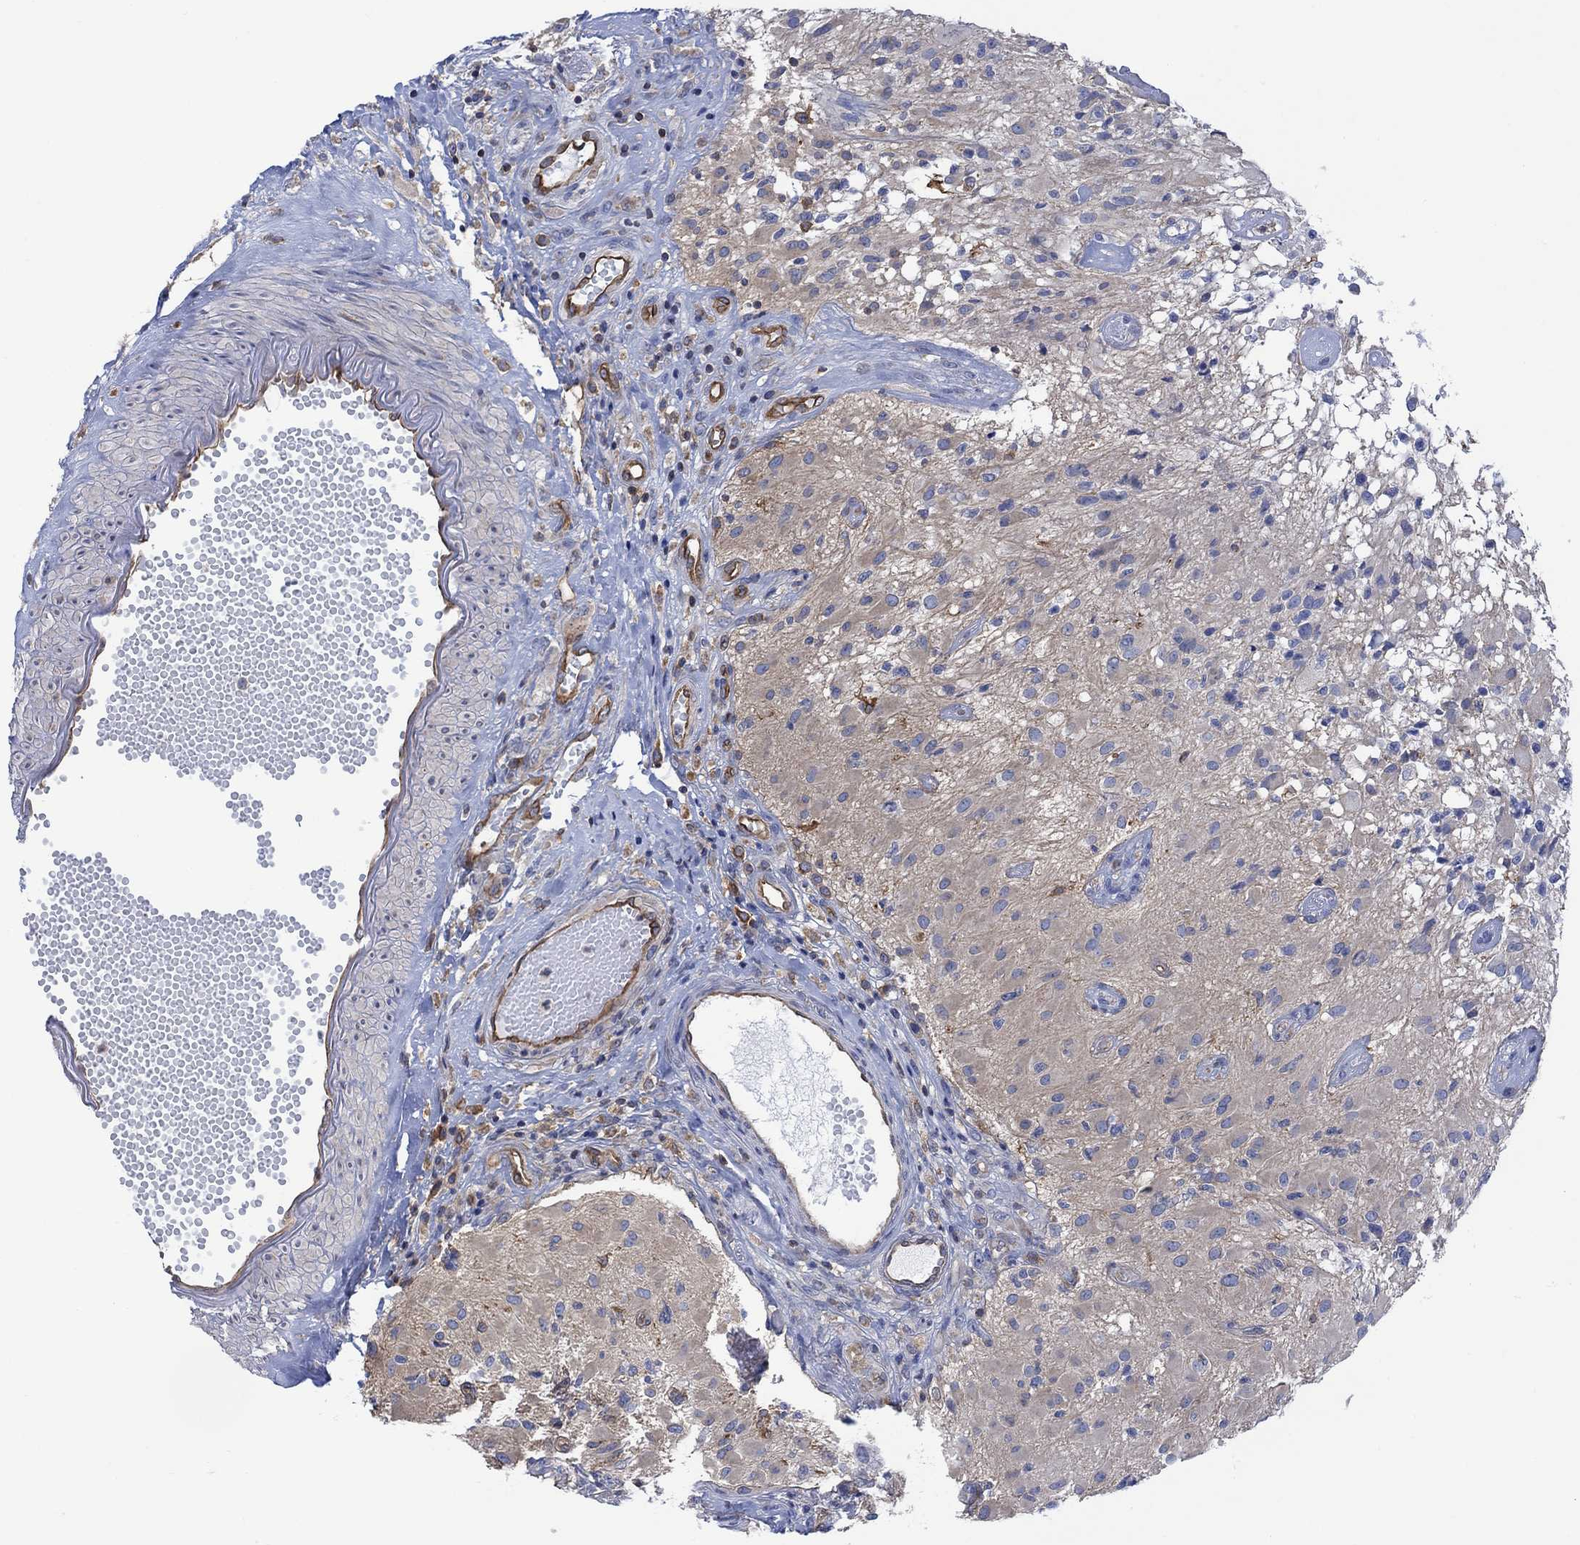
{"staining": {"intensity": "negative", "quantity": "none", "location": "none"}, "tissue": "glioma", "cell_type": "Tumor cells", "image_type": "cancer", "snomed": [{"axis": "morphology", "description": "Glioma, malignant, High grade"}, {"axis": "topography", "description": "Brain"}], "caption": "Malignant glioma (high-grade) was stained to show a protein in brown. There is no significant staining in tumor cells.", "gene": "GBP5", "patient": {"sex": "female", "age": 63}}